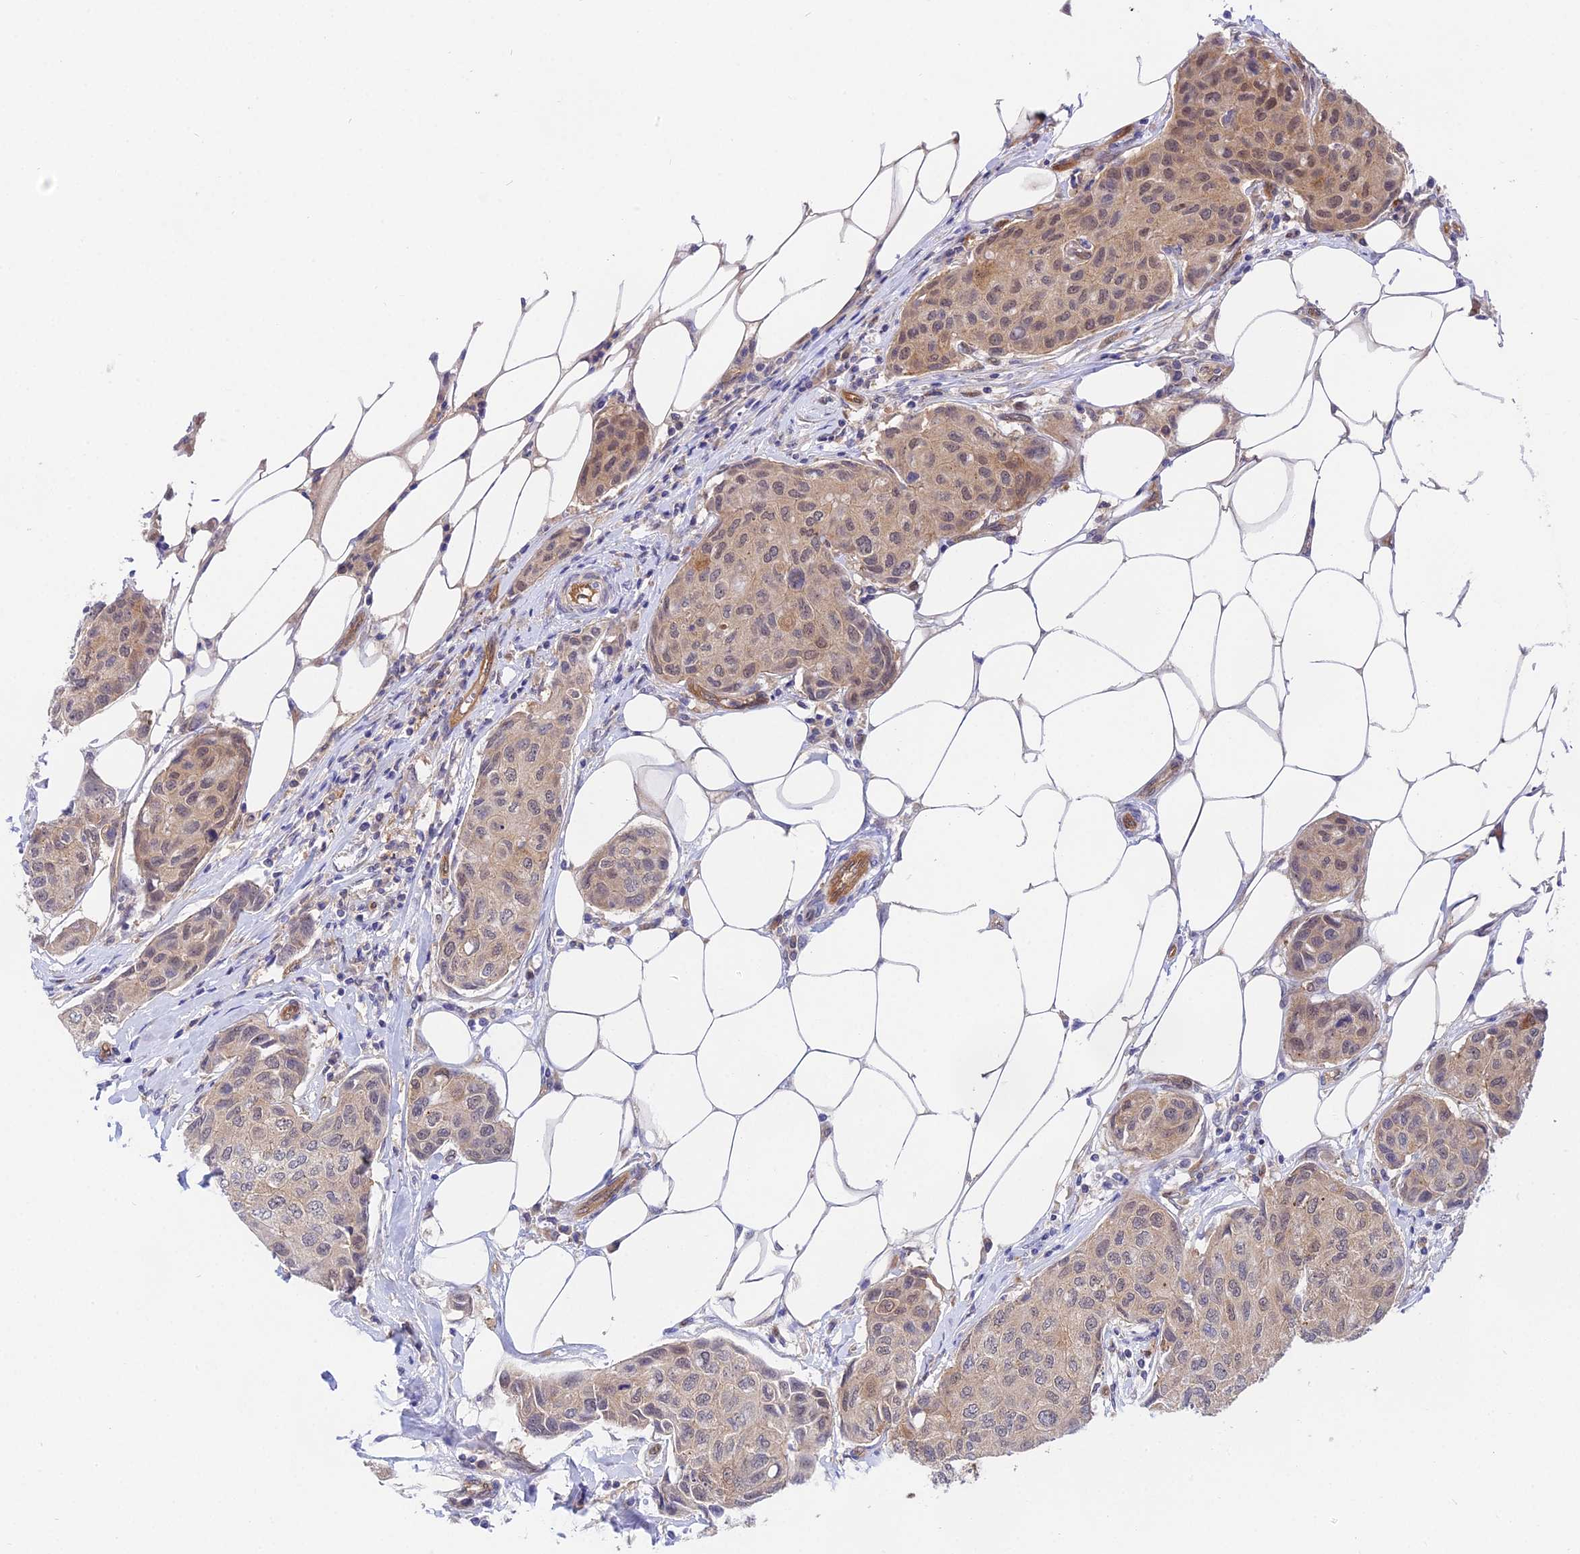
{"staining": {"intensity": "weak", "quantity": "25%-75%", "location": "cytoplasmic/membranous,nuclear"}, "tissue": "breast cancer", "cell_type": "Tumor cells", "image_type": "cancer", "snomed": [{"axis": "morphology", "description": "Duct carcinoma"}, {"axis": "topography", "description": "Breast"}], "caption": "Weak cytoplasmic/membranous and nuclear positivity for a protein is identified in about 25%-75% of tumor cells of breast infiltrating ductal carcinoma using IHC.", "gene": "PPP2R2C", "patient": {"sex": "female", "age": 80}}